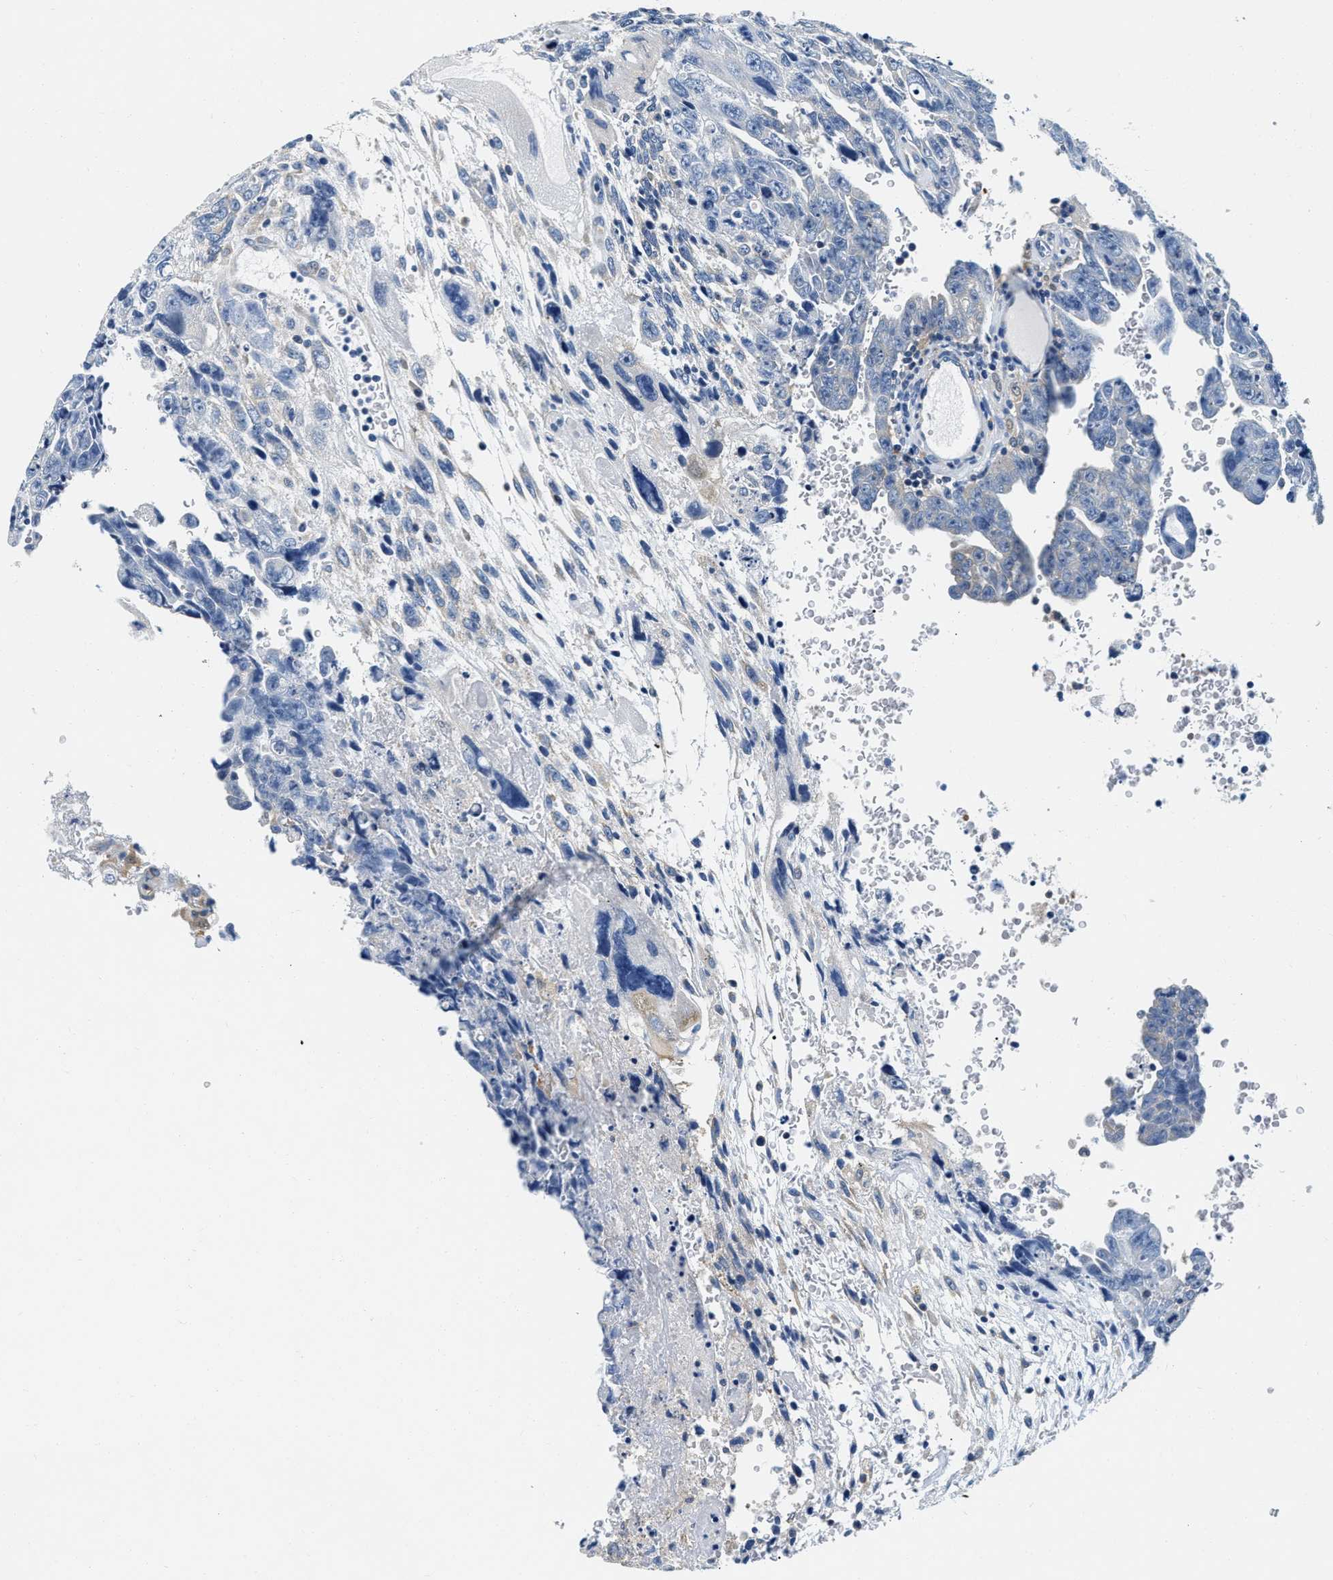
{"staining": {"intensity": "negative", "quantity": "none", "location": "none"}, "tissue": "testis cancer", "cell_type": "Tumor cells", "image_type": "cancer", "snomed": [{"axis": "morphology", "description": "Carcinoma, Embryonal, NOS"}, {"axis": "topography", "description": "Testis"}], "caption": "A high-resolution histopathology image shows immunohistochemistry staining of embryonal carcinoma (testis), which demonstrates no significant staining in tumor cells.", "gene": "EIF2AK2", "patient": {"sex": "male", "age": 28}}